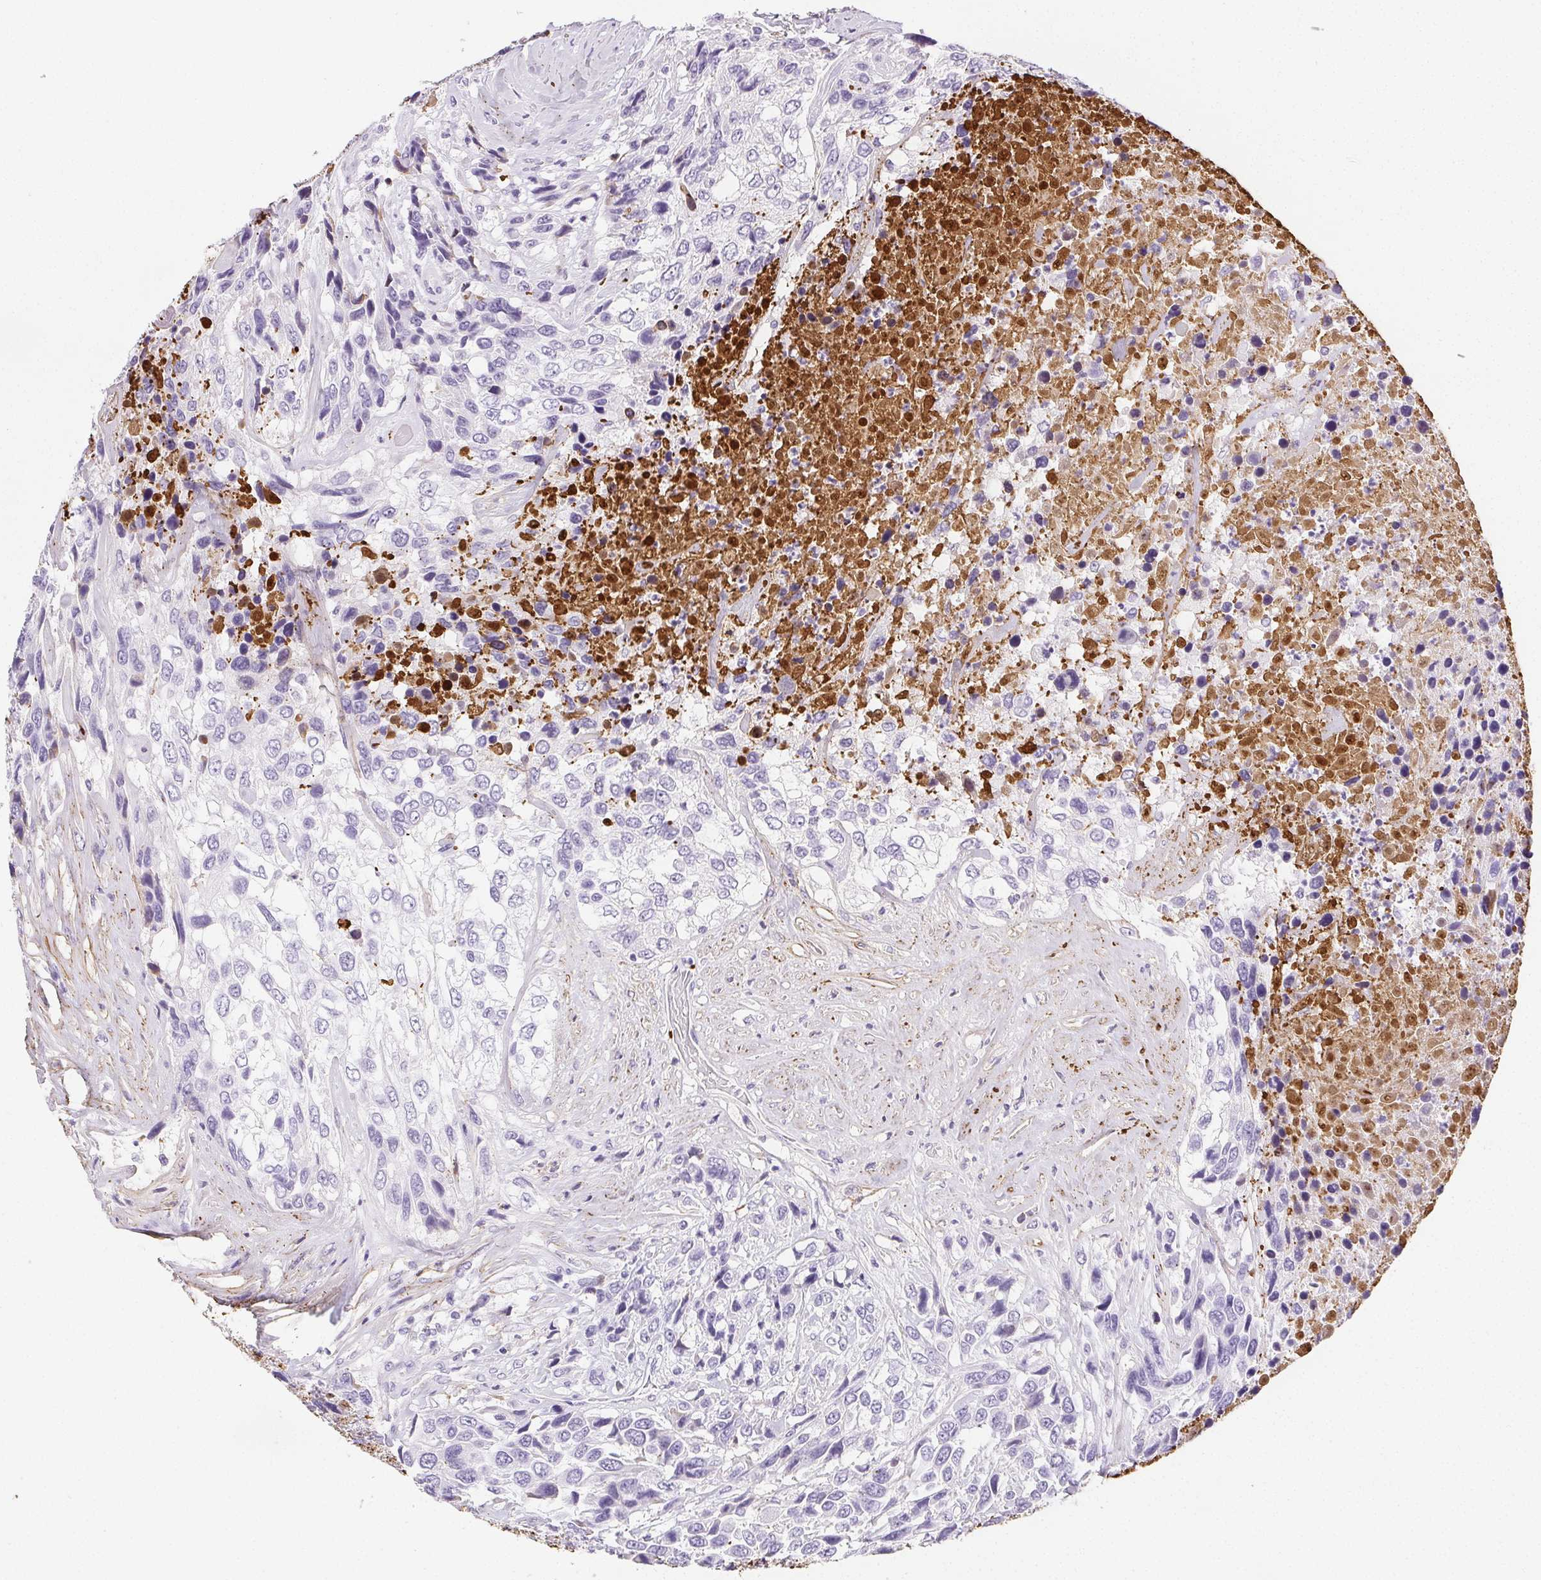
{"staining": {"intensity": "negative", "quantity": "none", "location": "none"}, "tissue": "urothelial cancer", "cell_type": "Tumor cells", "image_type": "cancer", "snomed": [{"axis": "morphology", "description": "Urothelial carcinoma, High grade"}, {"axis": "topography", "description": "Urinary bladder"}], "caption": "An image of human urothelial carcinoma (high-grade) is negative for staining in tumor cells.", "gene": "VTN", "patient": {"sex": "female", "age": 70}}